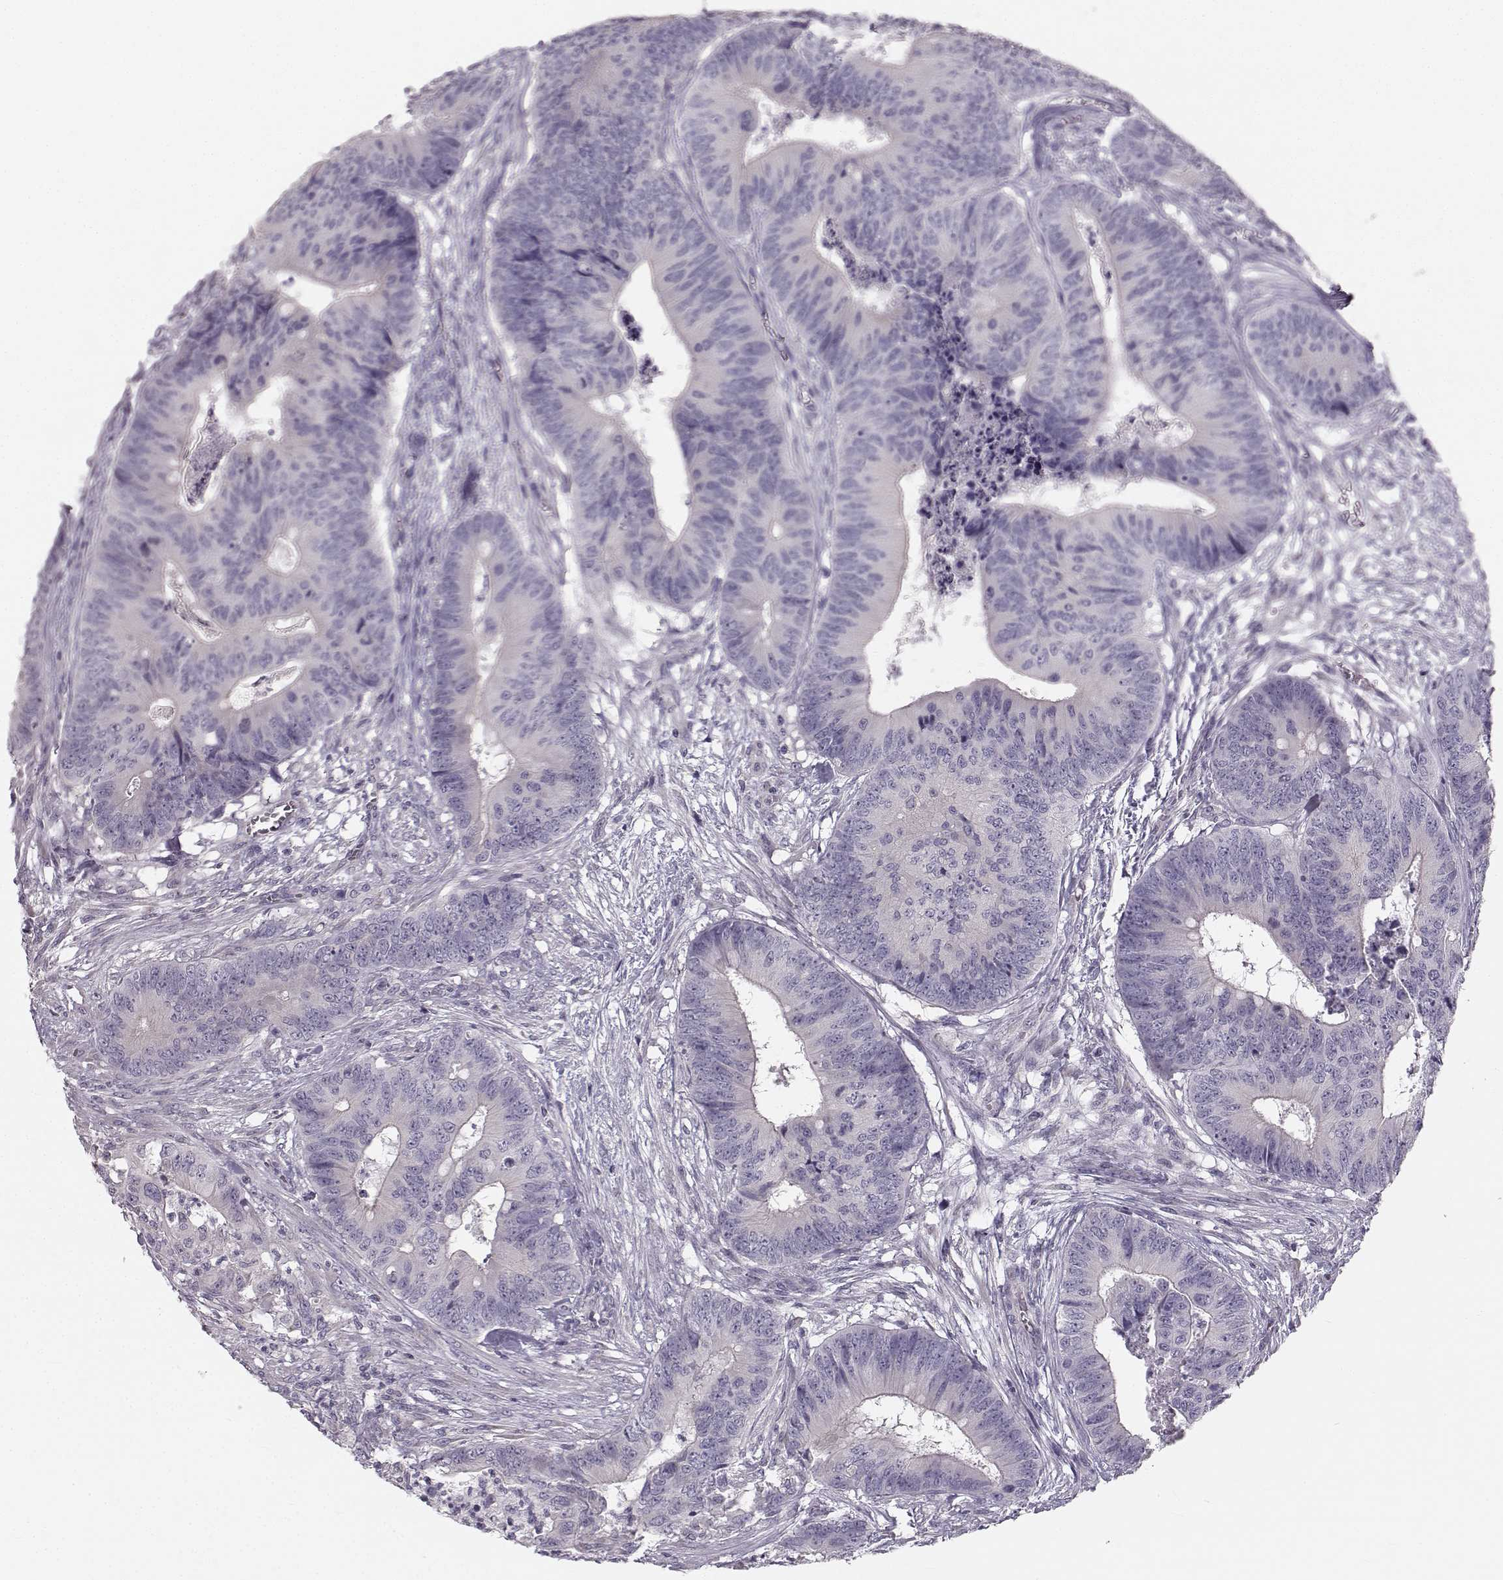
{"staining": {"intensity": "negative", "quantity": "none", "location": "none"}, "tissue": "colorectal cancer", "cell_type": "Tumor cells", "image_type": "cancer", "snomed": [{"axis": "morphology", "description": "Adenocarcinoma, NOS"}, {"axis": "topography", "description": "Colon"}], "caption": "Micrograph shows no significant protein staining in tumor cells of colorectal adenocarcinoma. Nuclei are stained in blue.", "gene": "OIP5", "patient": {"sex": "male", "age": 84}}